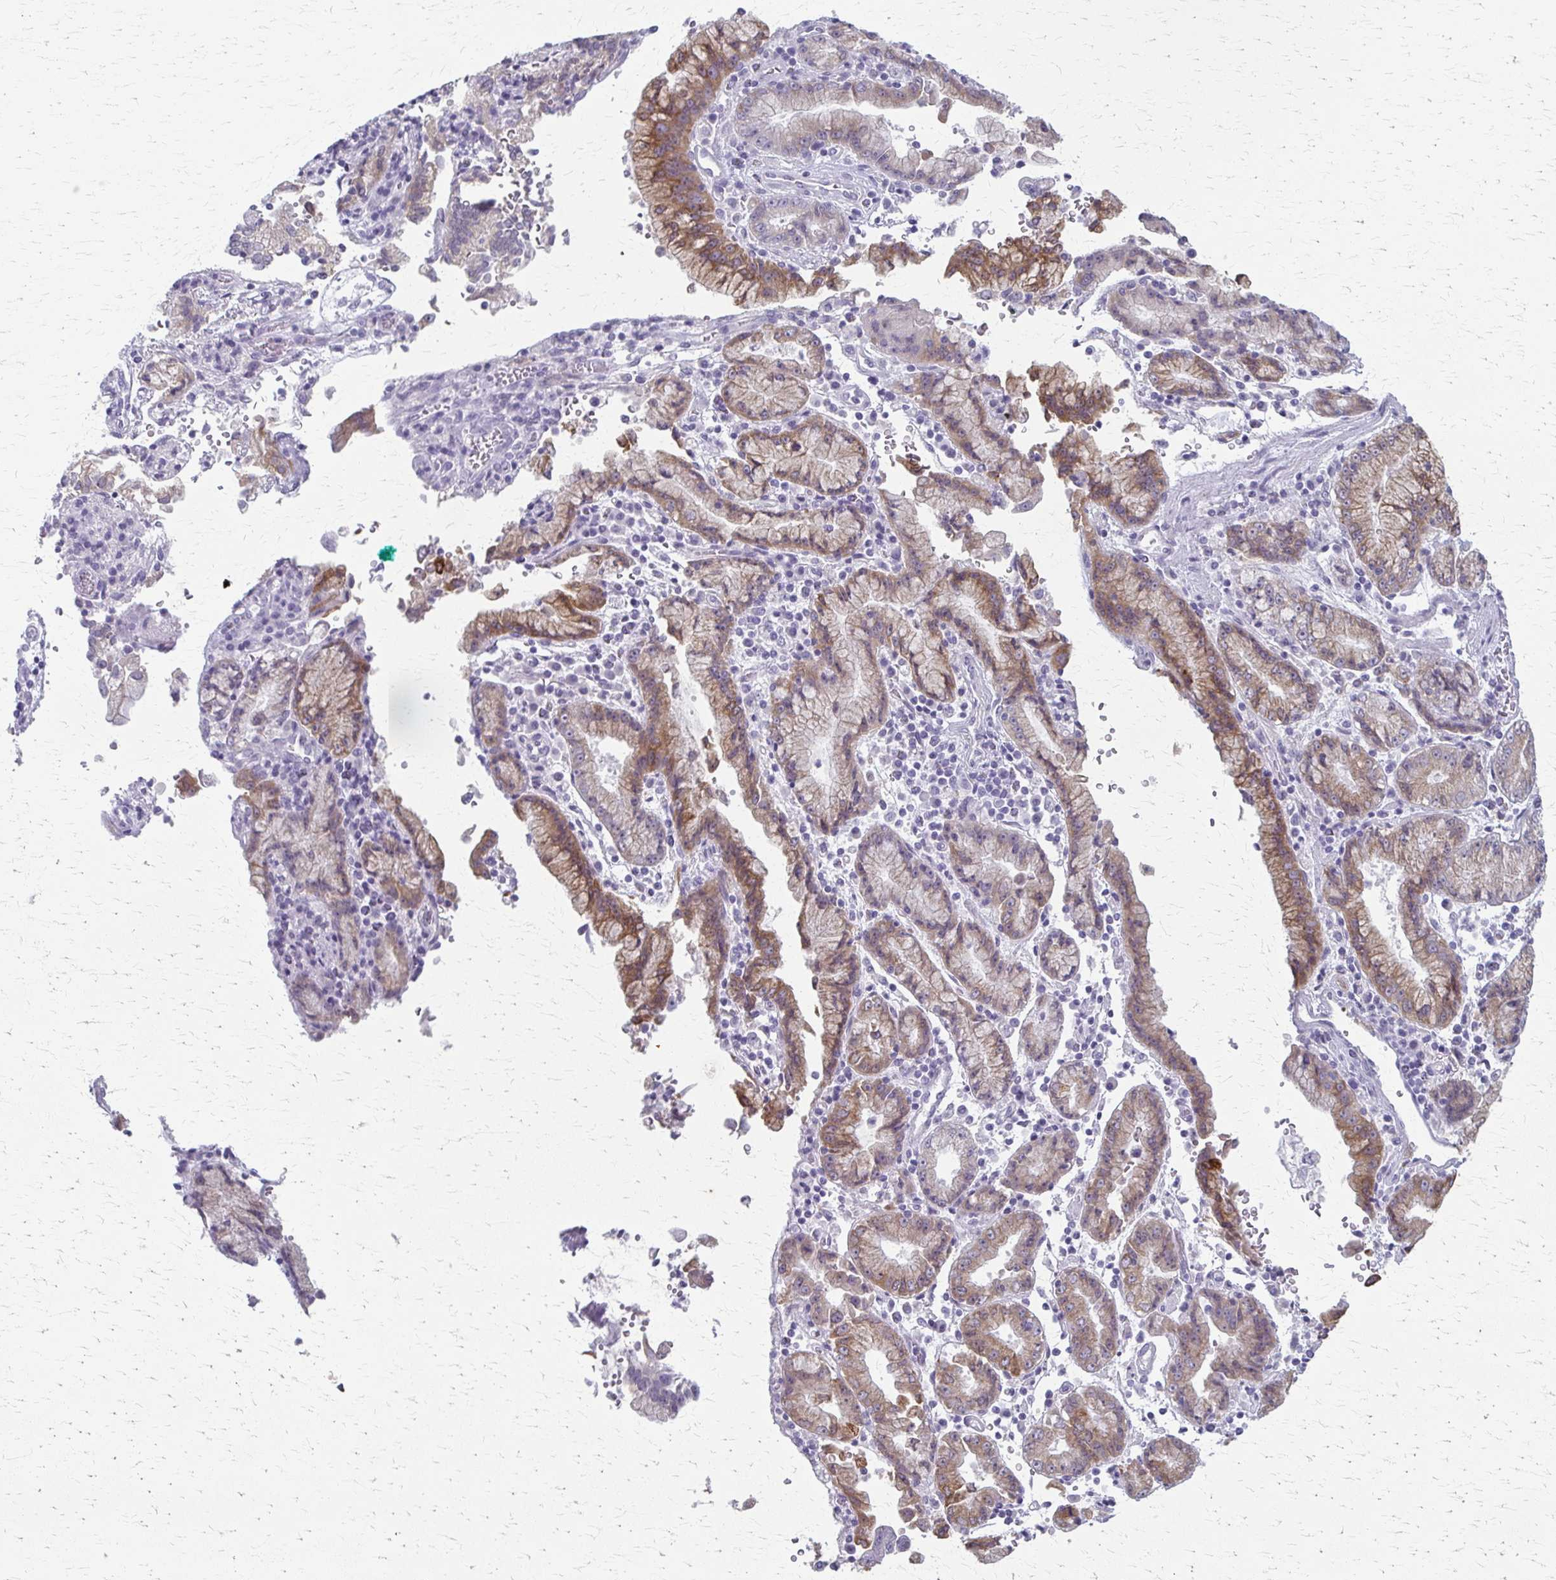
{"staining": {"intensity": "moderate", "quantity": ">75%", "location": "cytoplasmic/membranous"}, "tissue": "stomach cancer", "cell_type": "Tumor cells", "image_type": "cancer", "snomed": [{"axis": "morphology", "description": "Adenocarcinoma, NOS"}, {"axis": "topography", "description": "Stomach"}], "caption": "A brown stain highlights moderate cytoplasmic/membranous staining of a protein in human stomach cancer tumor cells.", "gene": "CYB5A", "patient": {"sex": "male", "age": 62}}